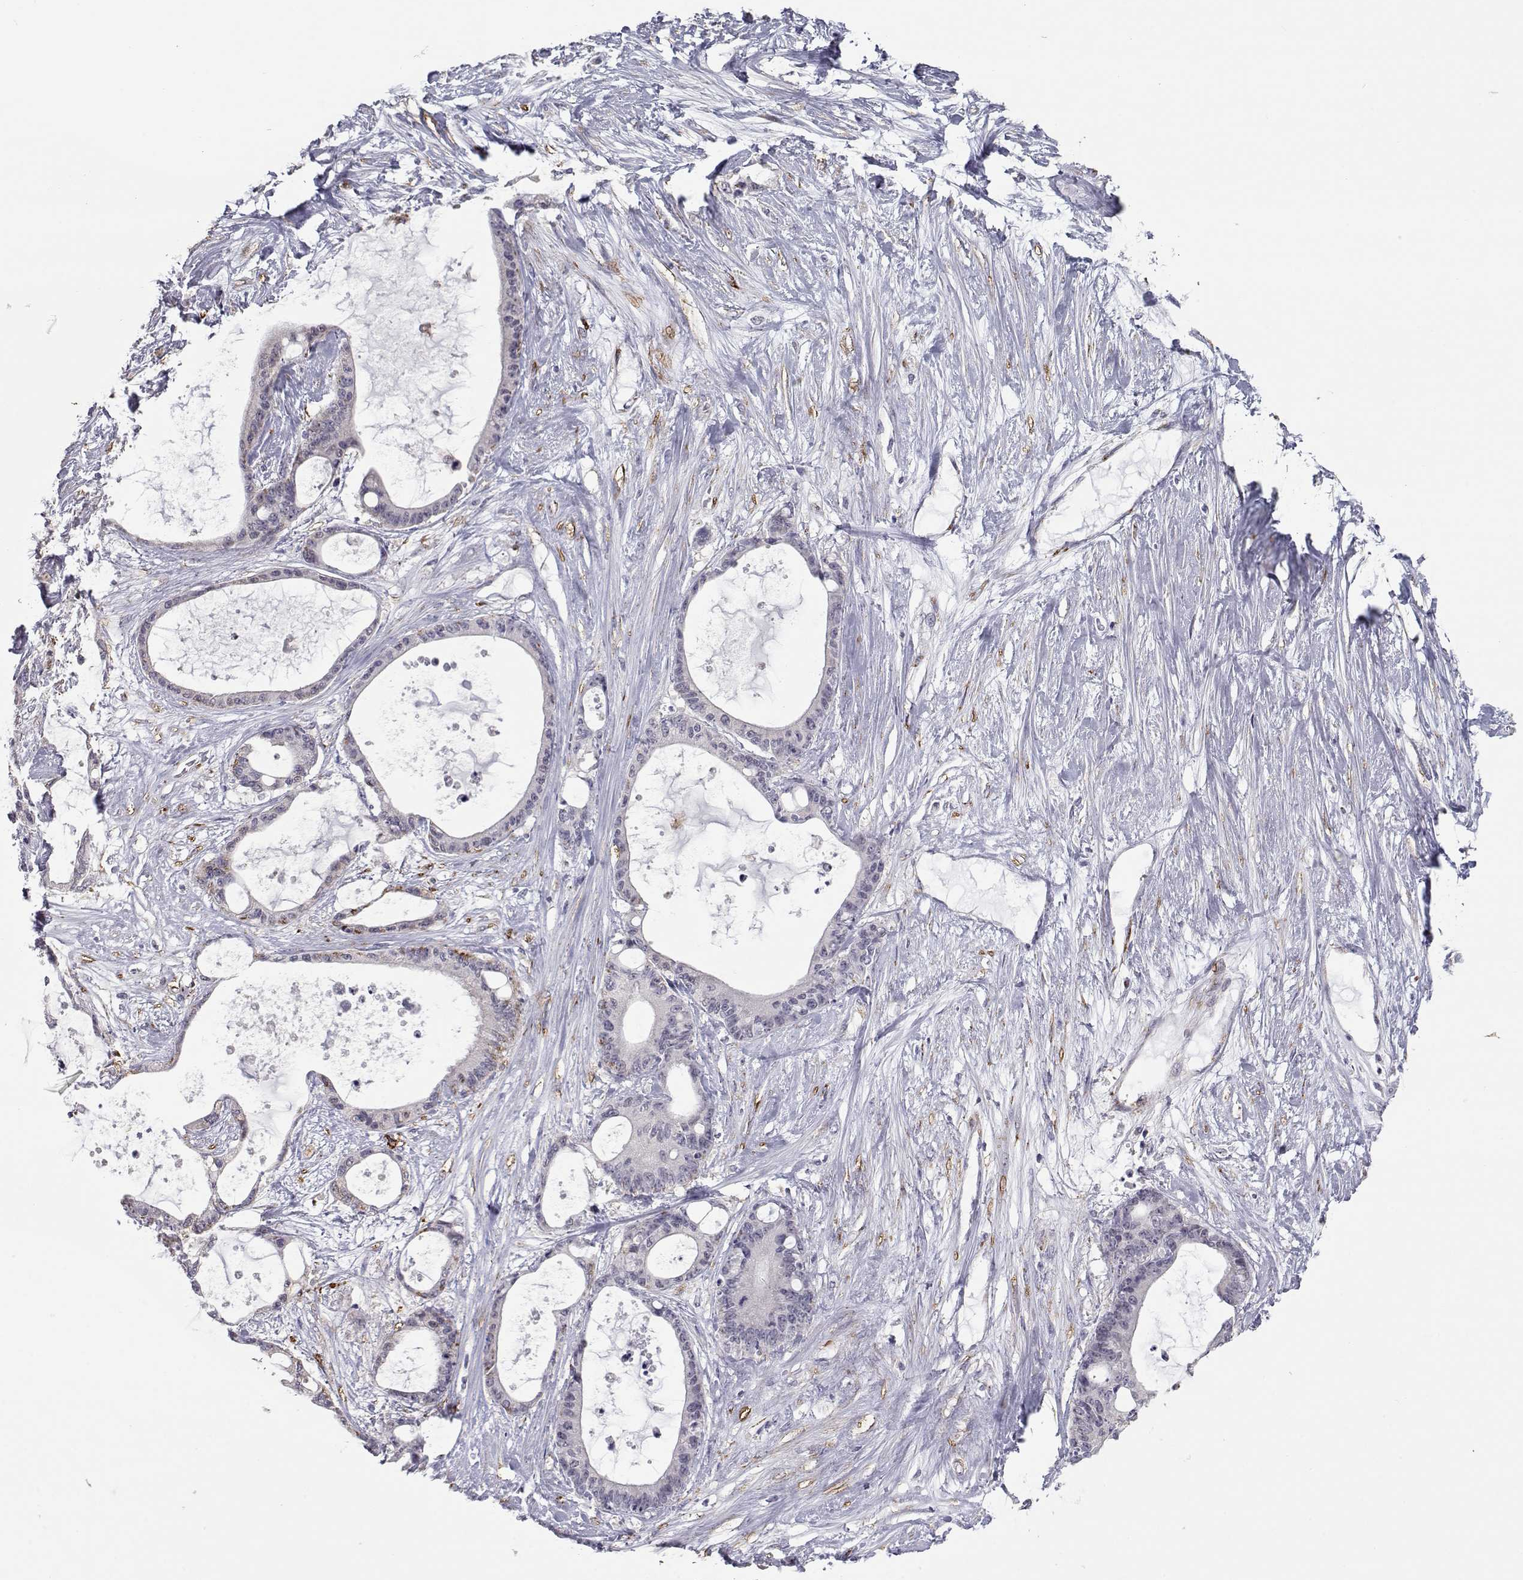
{"staining": {"intensity": "strong", "quantity": "<25%", "location": "cytoplasmic/membranous"}, "tissue": "liver cancer", "cell_type": "Tumor cells", "image_type": "cancer", "snomed": [{"axis": "morphology", "description": "Normal tissue, NOS"}, {"axis": "morphology", "description": "Cholangiocarcinoma"}, {"axis": "topography", "description": "Liver"}, {"axis": "topography", "description": "Peripheral nerve tissue"}], "caption": "Immunohistochemistry (IHC) of human cholangiocarcinoma (liver) exhibits medium levels of strong cytoplasmic/membranous staining in approximately <25% of tumor cells.", "gene": "NPVF", "patient": {"sex": "female", "age": 73}}